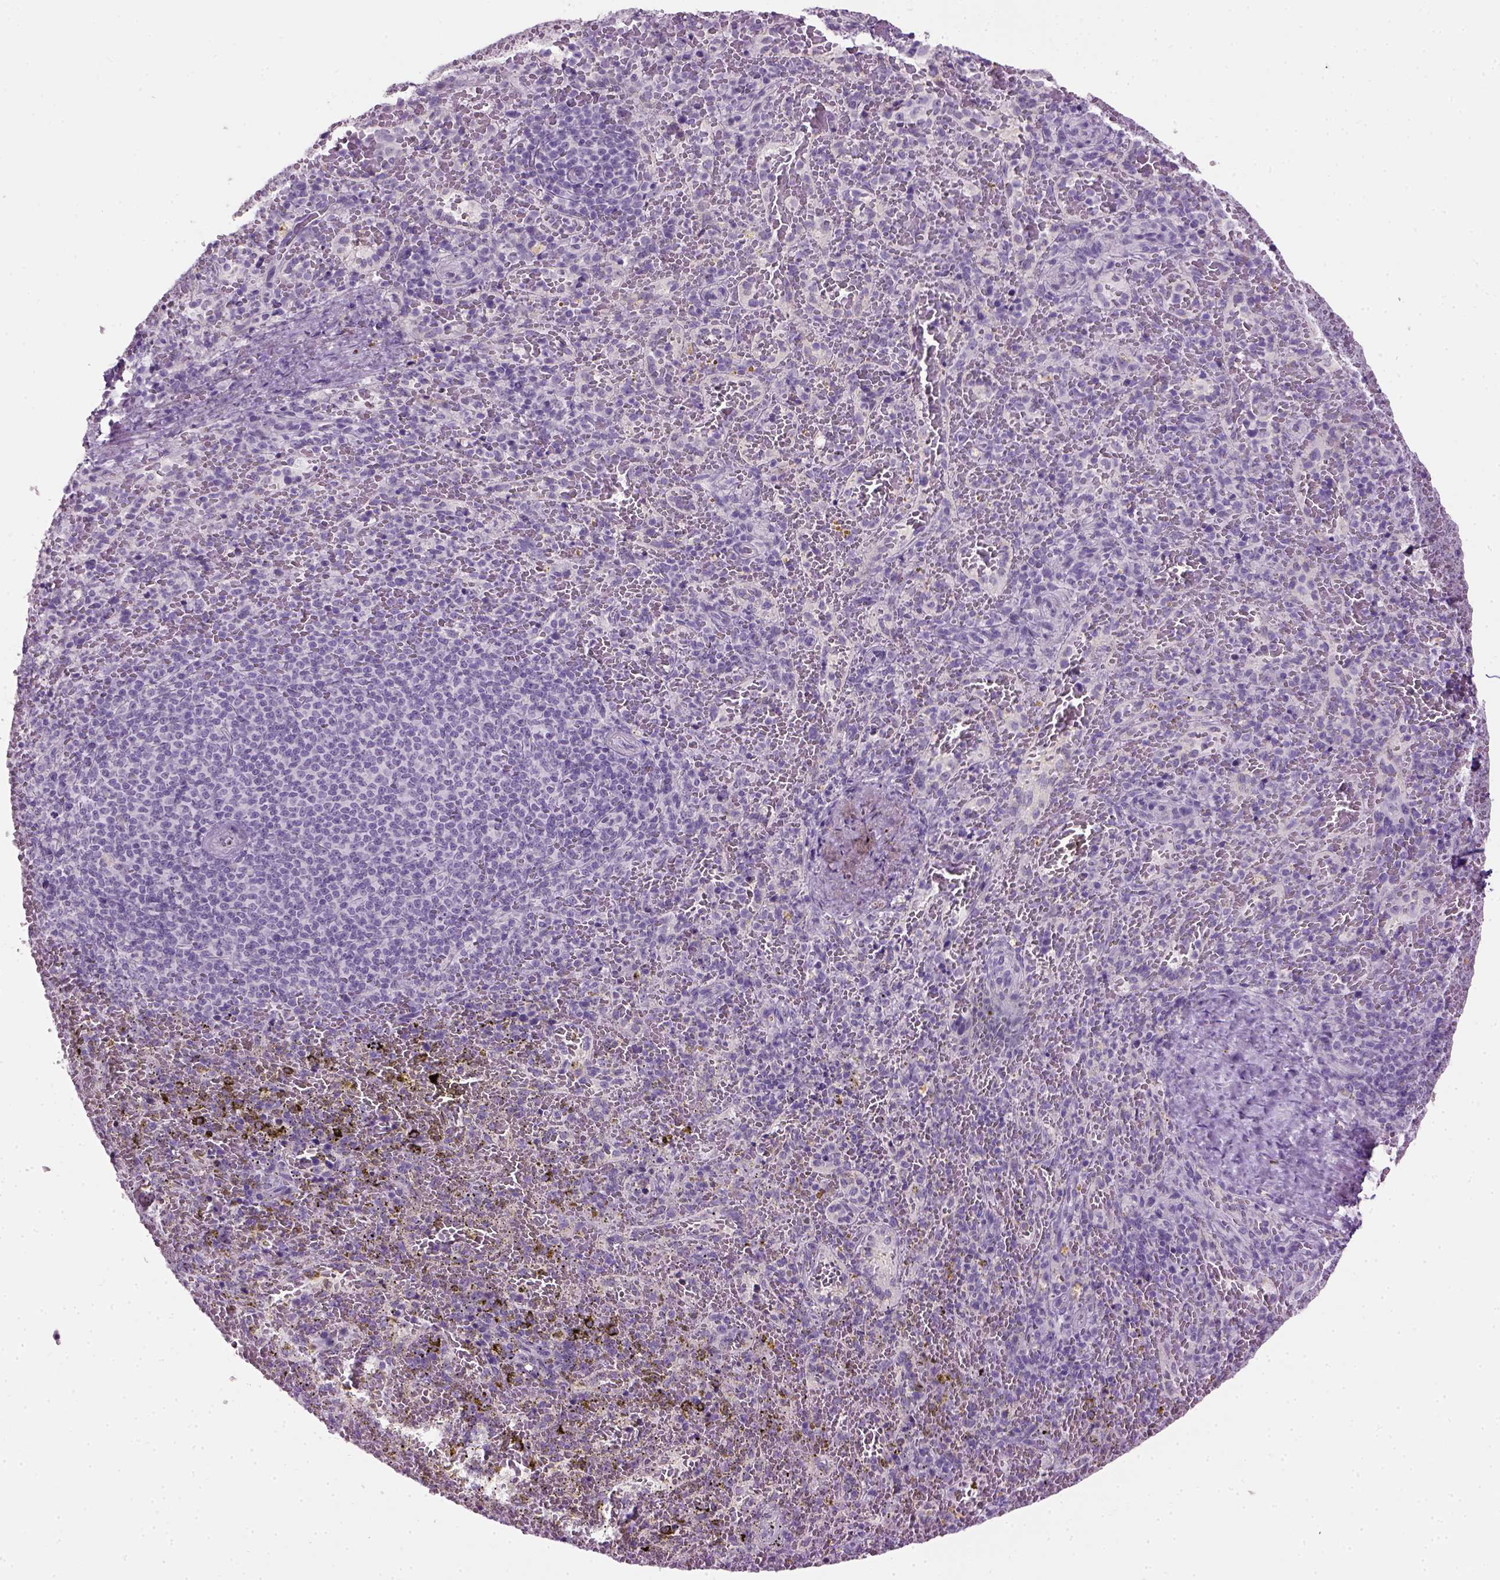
{"staining": {"intensity": "negative", "quantity": "none", "location": "none"}, "tissue": "spleen", "cell_type": "Cells in red pulp", "image_type": "normal", "snomed": [{"axis": "morphology", "description": "Normal tissue, NOS"}, {"axis": "topography", "description": "Spleen"}], "caption": "The image reveals no significant staining in cells in red pulp of spleen. (DAB (3,3'-diaminobenzidine) IHC with hematoxylin counter stain).", "gene": "GABRB2", "patient": {"sex": "female", "age": 50}}